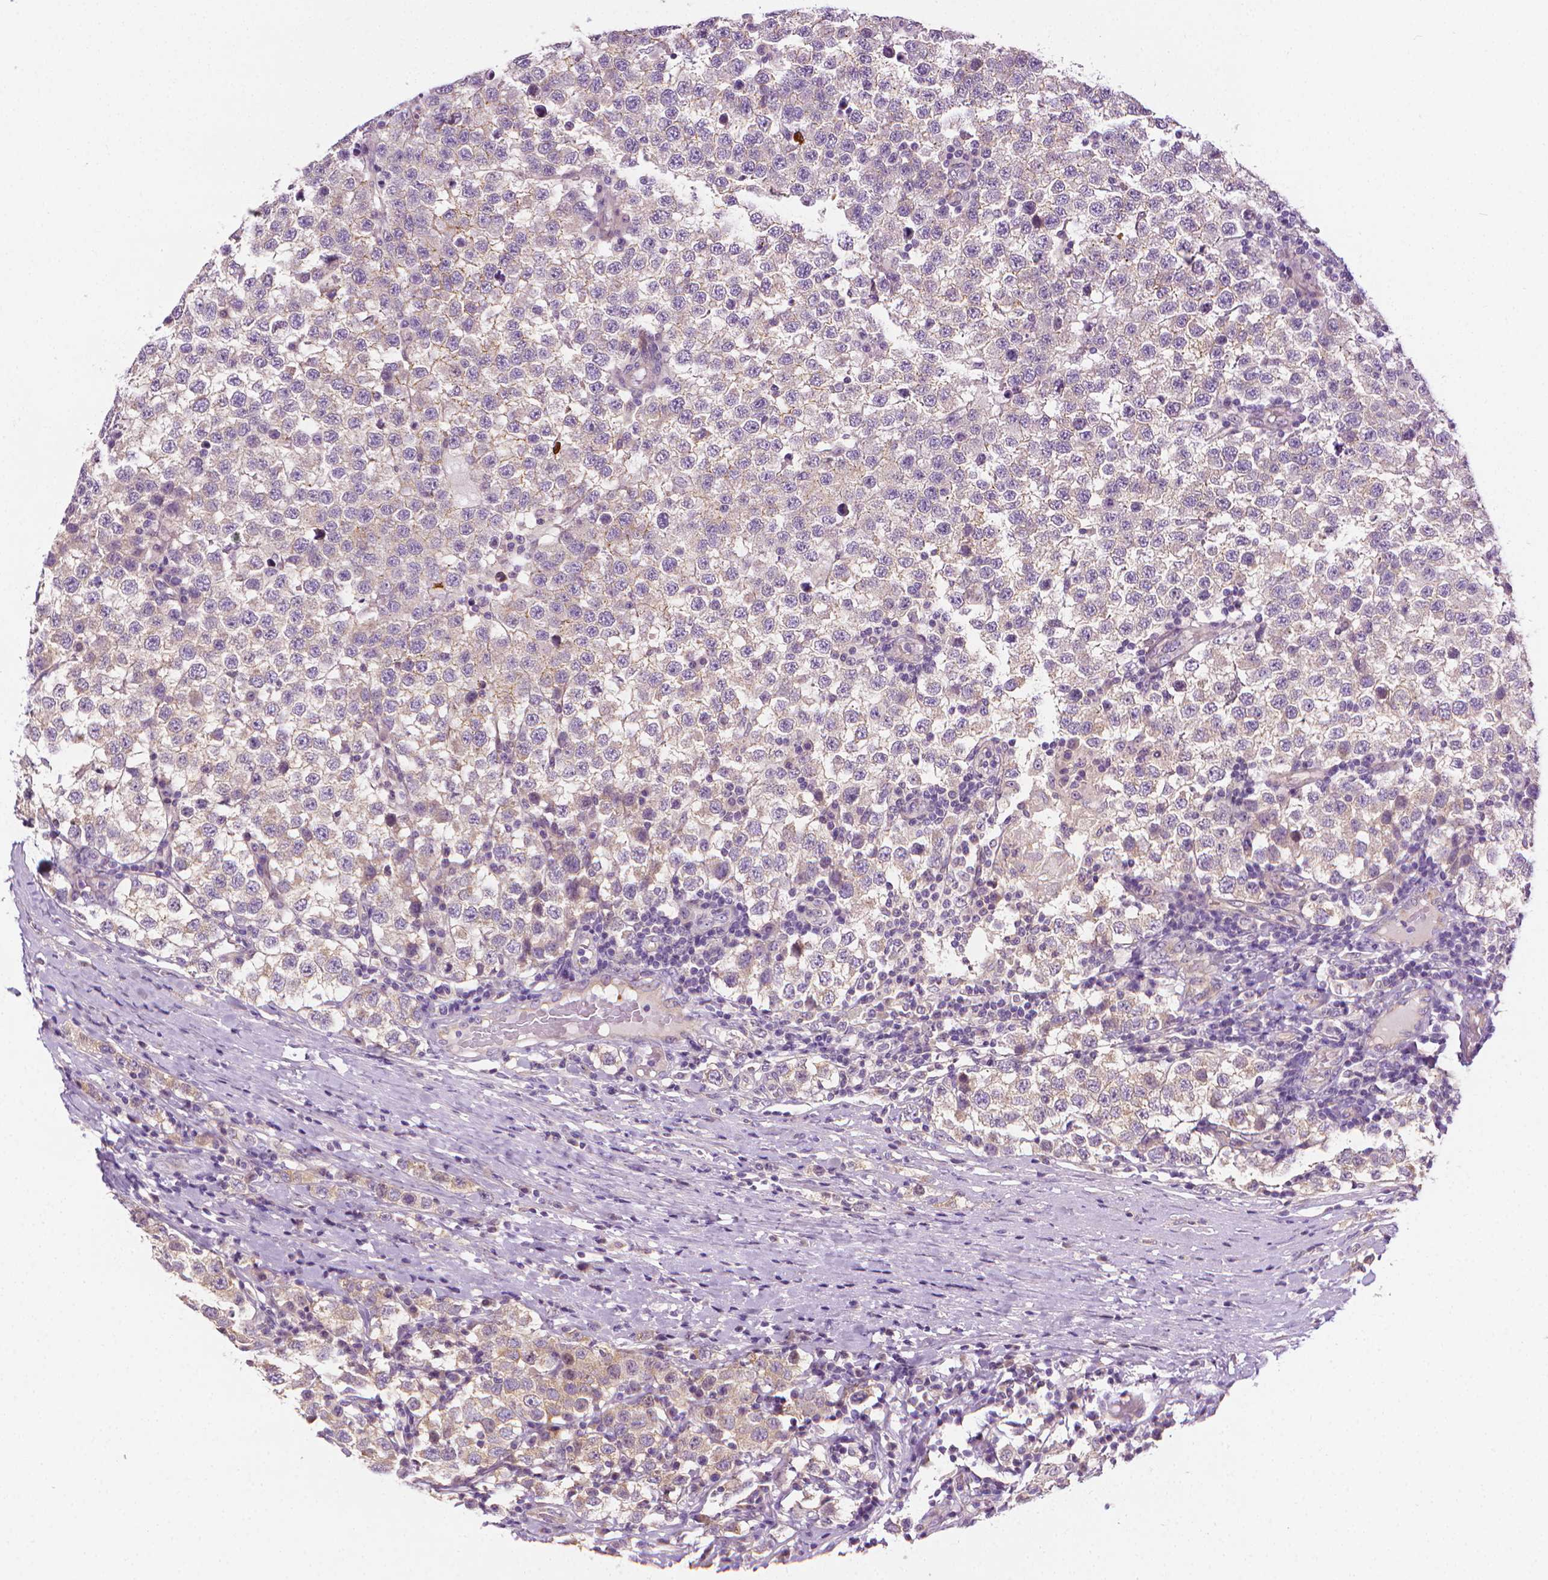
{"staining": {"intensity": "negative", "quantity": "none", "location": "none"}, "tissue": "testis cancer", "cell_type": "Tumor cells", "image_type": "cancer", "snomed": [{"axis": "morphology", "description": "Seminoma, NOS"}, {"axis": "topography", "description": "Testis"}], "caption": "Tumor cells show no significant protein positivity in testis cancer (seminoma).", "gene": "MCOLN3", "patient": {"sex": "male", "age": 34}}